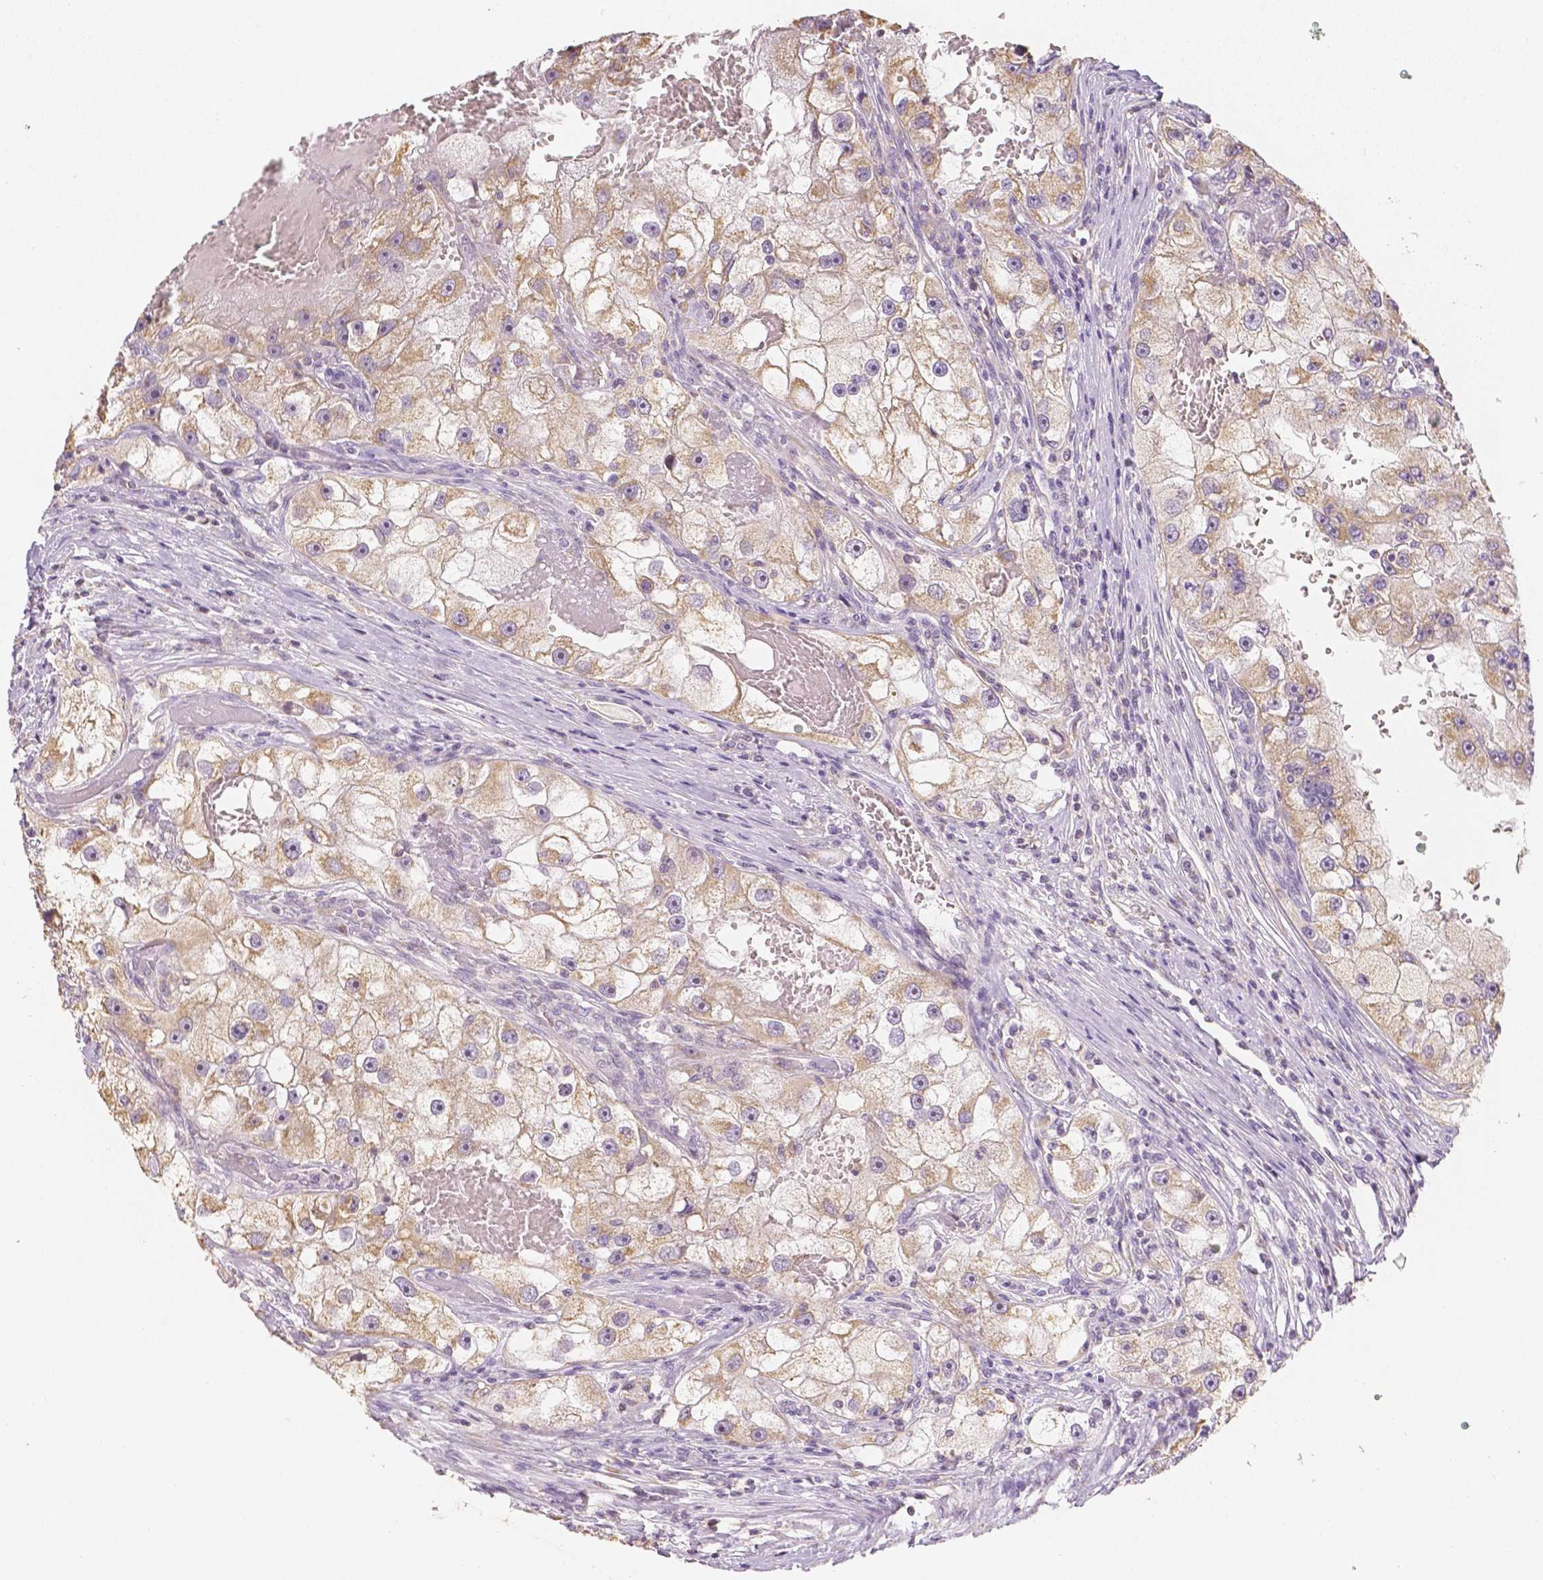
{"staining": {"intensity": "moderate", "quantity": ">75%", "location": "cytoplasmic/membranous"}, "tissue": "renal cancer", "cell_type": "Tumor cells", "image_type": "cancer", "snomed": [{"axis": "morphology", "description": "Adenocarcinoma, NOS"}, {"axis": "topography", "description": "Kidney"}], "caption": "Moderate cytoplasmic/membranous positivity is appreciated in approximately >75% of tumor cells in adenocarcinoma (renal).", "gene": "NVL", "patient": {"sex": "male", "age": 63}}